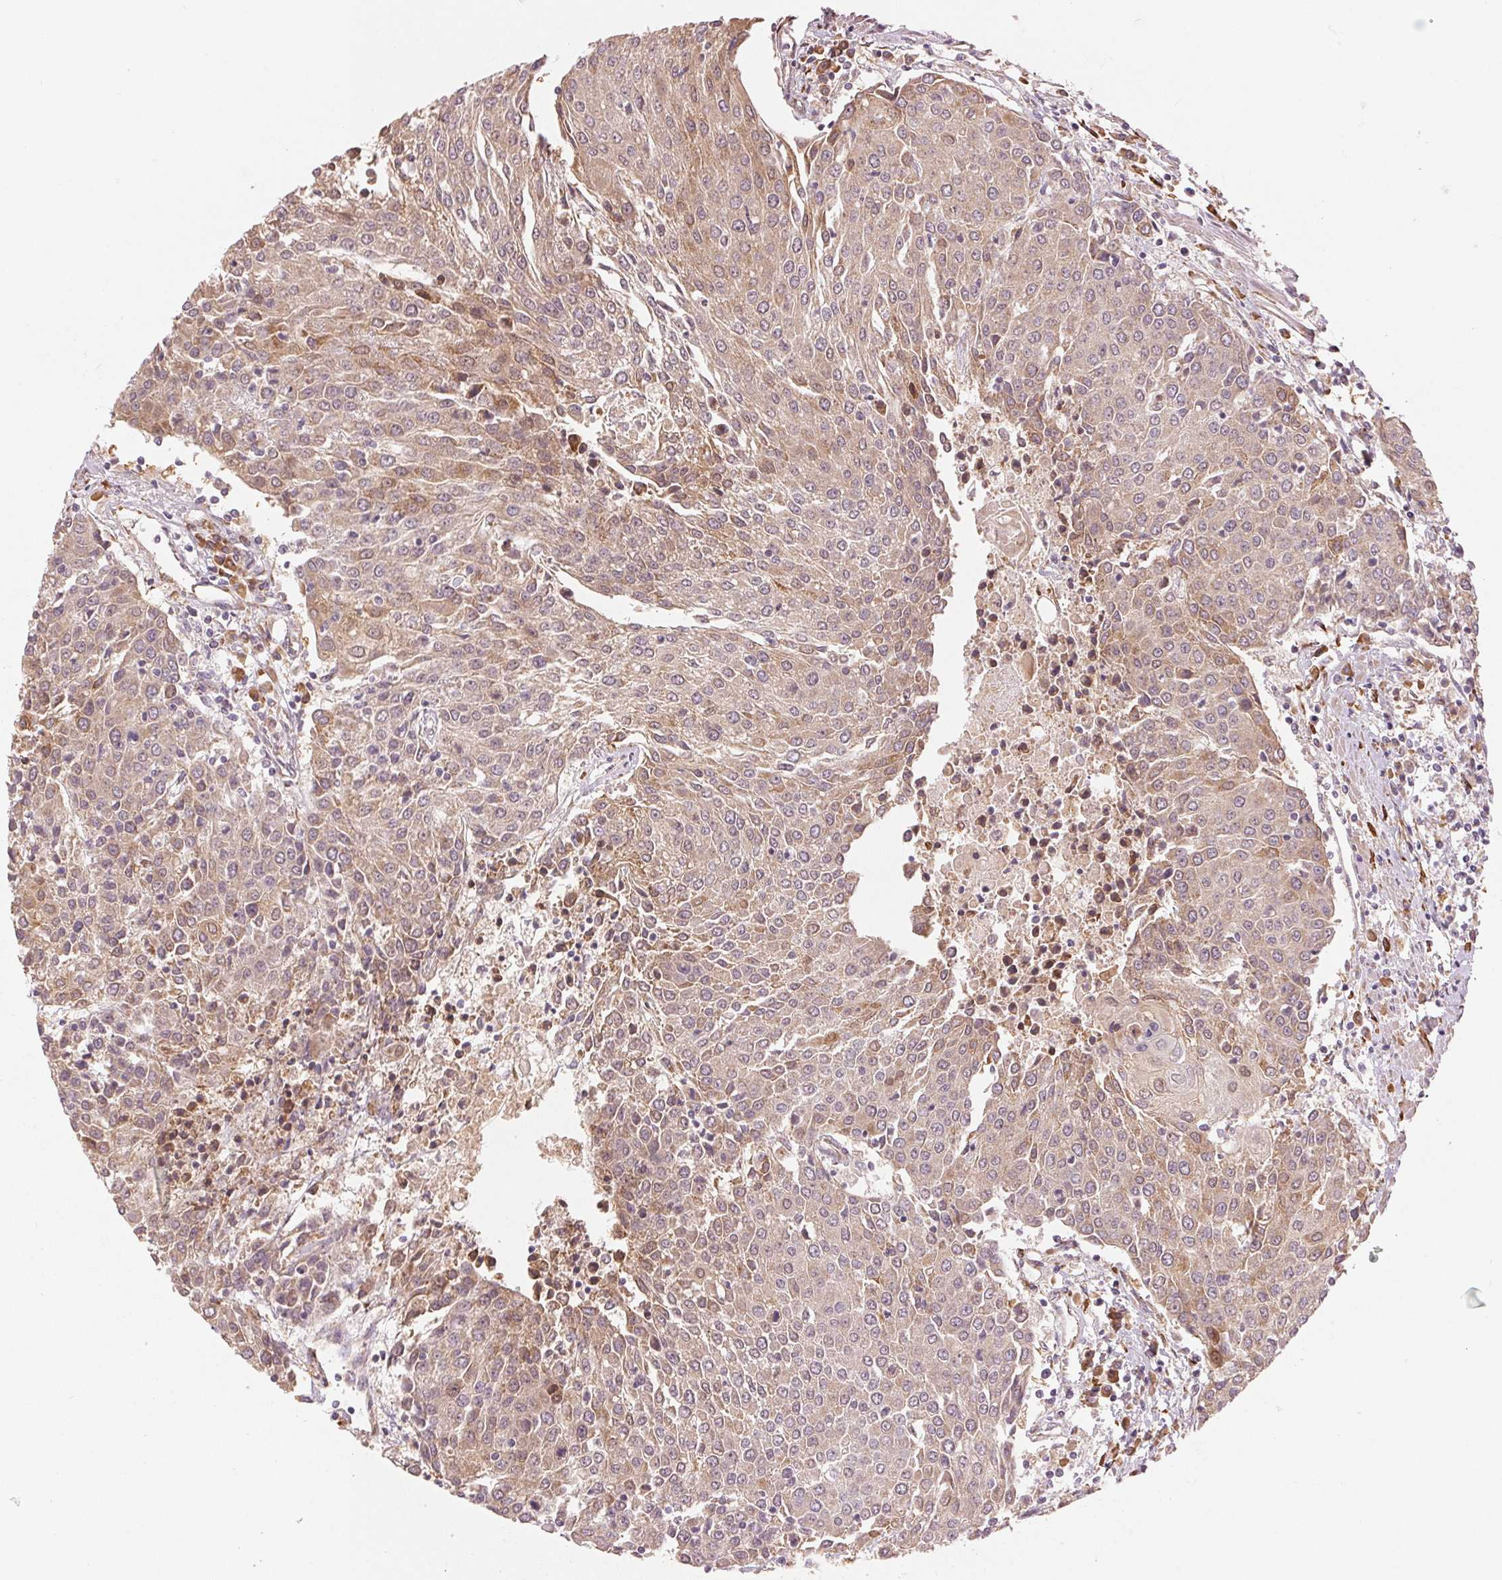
{"staining": {"intensity": "weak", "quantity": ">75%", "location": "cytoplasmic/membranous"}, "tissue": "urothelial cancer", "cell_type": "Tumor cells", "image_type": "cancer", "snomed": [{"axis": "morphology", "description": "Urothelial carcinoma, High grade"}, {"axis": "topography", "description": "Urinary bladder"}], "caption": "Weak cytoplasmic/membranous expression is identified in about >75% of tumor cells in urothelial cancer.", "gene": "SLC20A1", "patient": {"sex": "female", "age": 85}}